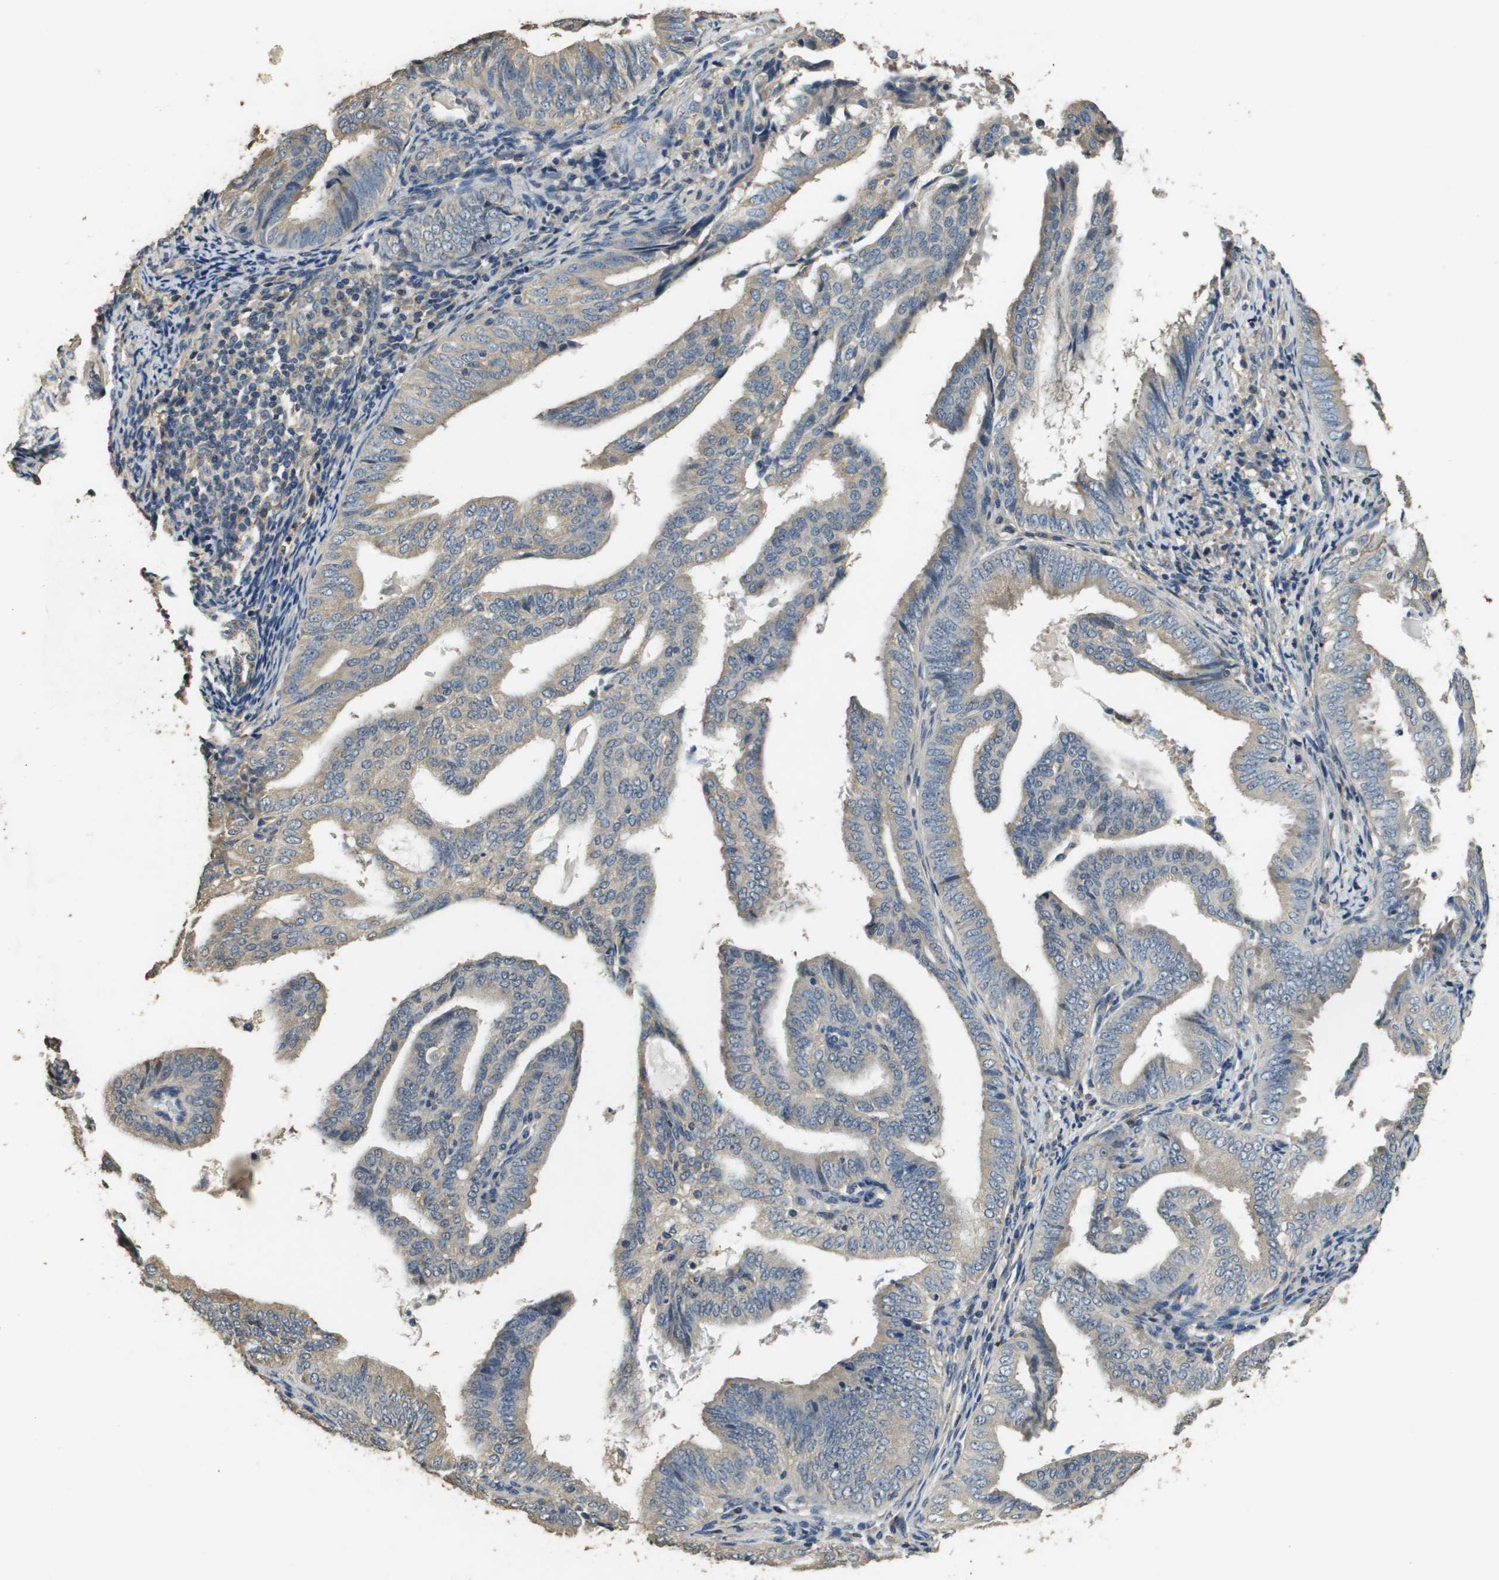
{"staining": {"intensity": "weak", "quantity": "25%-75%", "location": "cytoplasmic/membranous"}, "tissue": "endometrial cancer", "cell_type": "Tumor cells", "image_type": "cancer", "snomed": [{"axis": "morphology", "description": "Adenocarcinoma, NOS"}, {"axis": "topography", "description": "Endometrium"}], "caption": "Endometrial cancer (adenocarcinoma) was stained to show a protein in brown. There is low levels of weak cytoplasmic/membranous expression in about 25%-75% of tumor cells.", "gene": "RAB6B", "patient": {"sex": "female", "age": 58}}